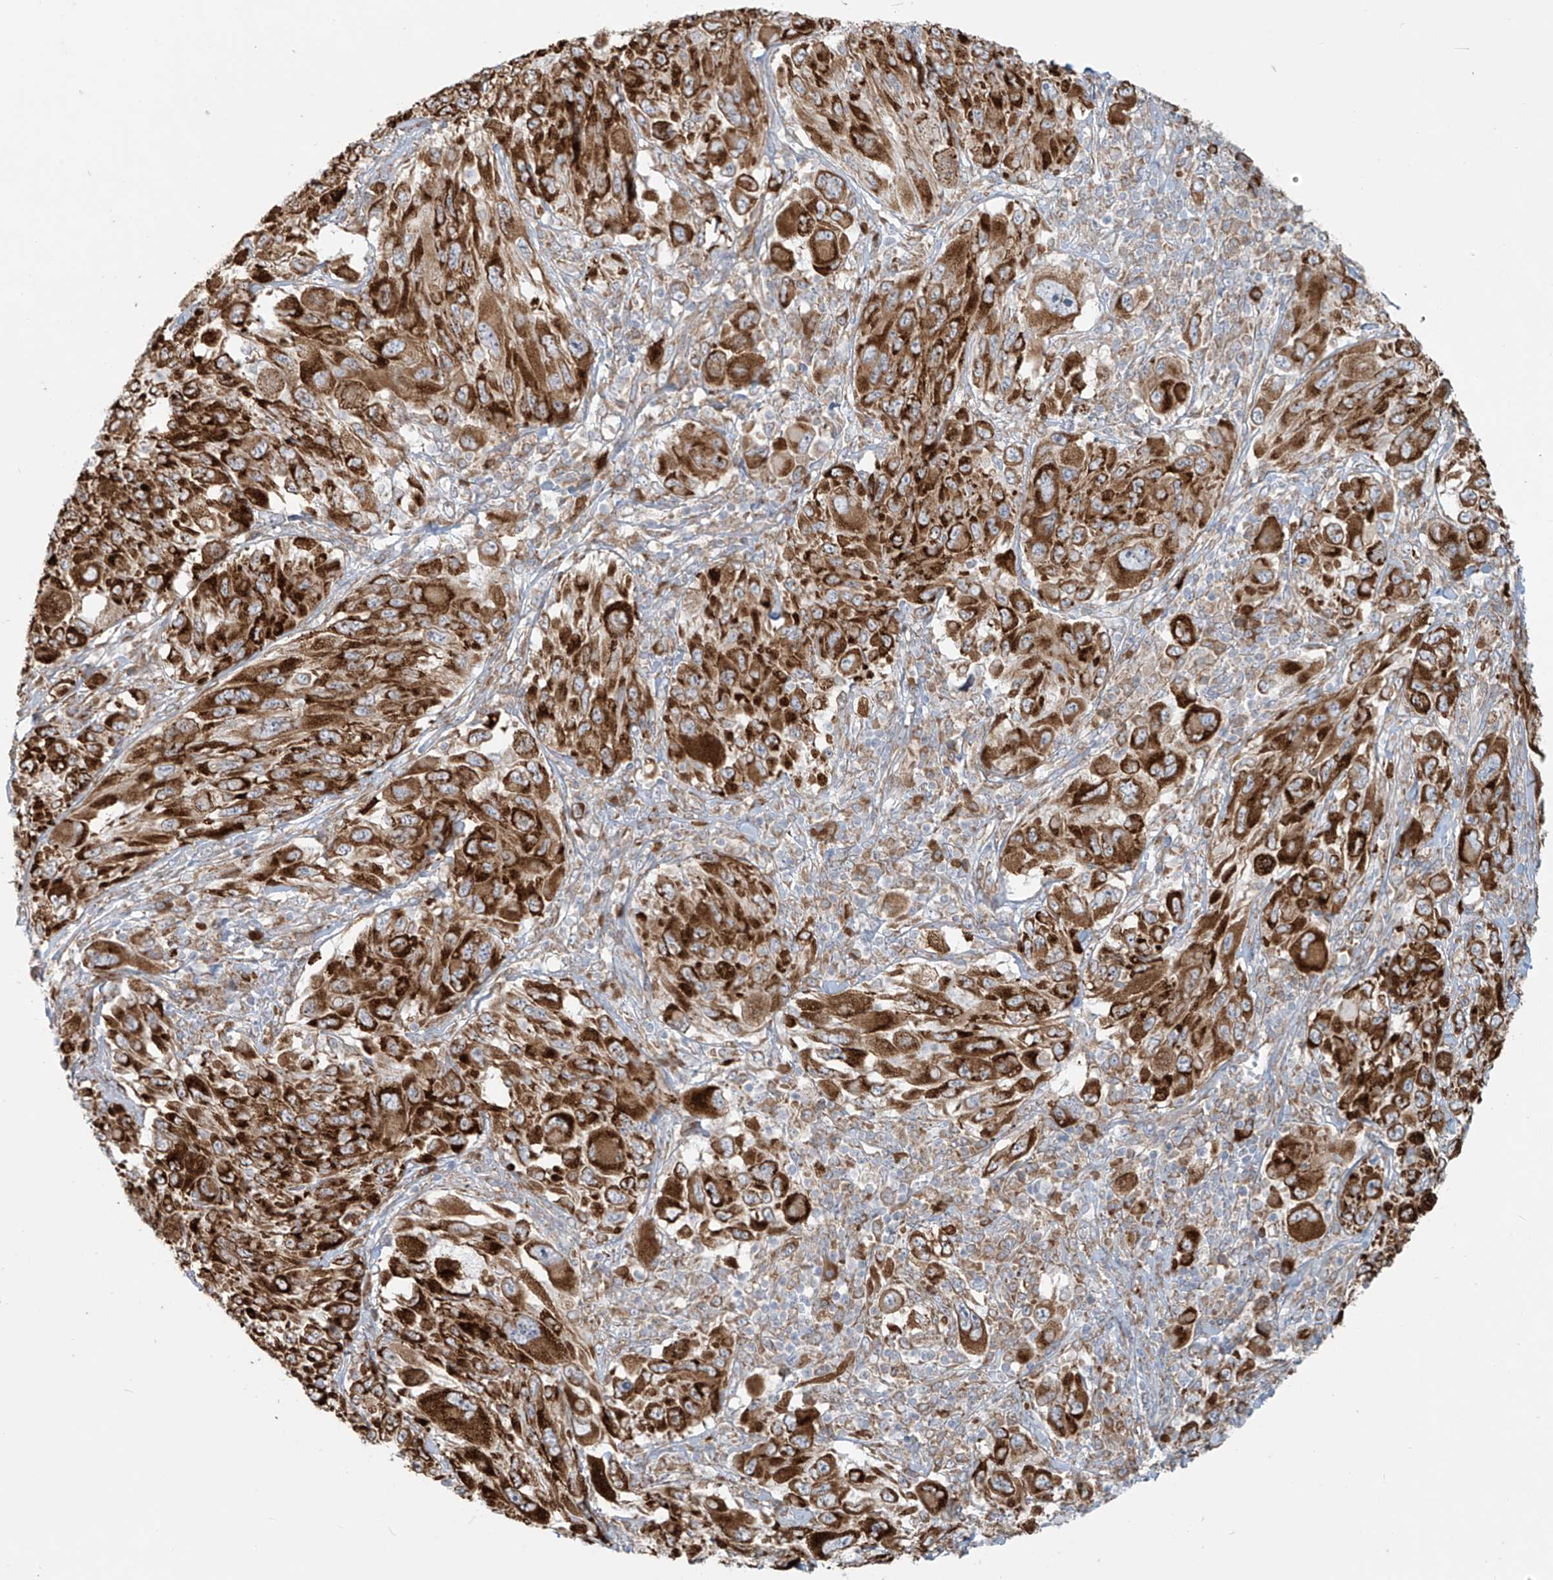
{"staining": {"intensity": "strong", "quantity": ">75%", "location": "cytoplasmic/membranous"}, "tissue": "melanoma", "cell_type": "Tumor cells", "image_type": "cancer", "snomed": [{"axis": "morphology", "description": "Malignant melanoma, NOS"}, {"axis": "topography", "description": "Skin"}], "caption": "Brown immunohistochemical staining in human melanoma demonstrates strong cytoplasmic/membranous expression in about >75% of tumor cells. The staining is performed using DAB brown chromogen to label protein expression. The nuclei are counter-stained blue using hematoxylin.", "gene": "KATNIP", "patient": {"sex": "female", "age": 91}}